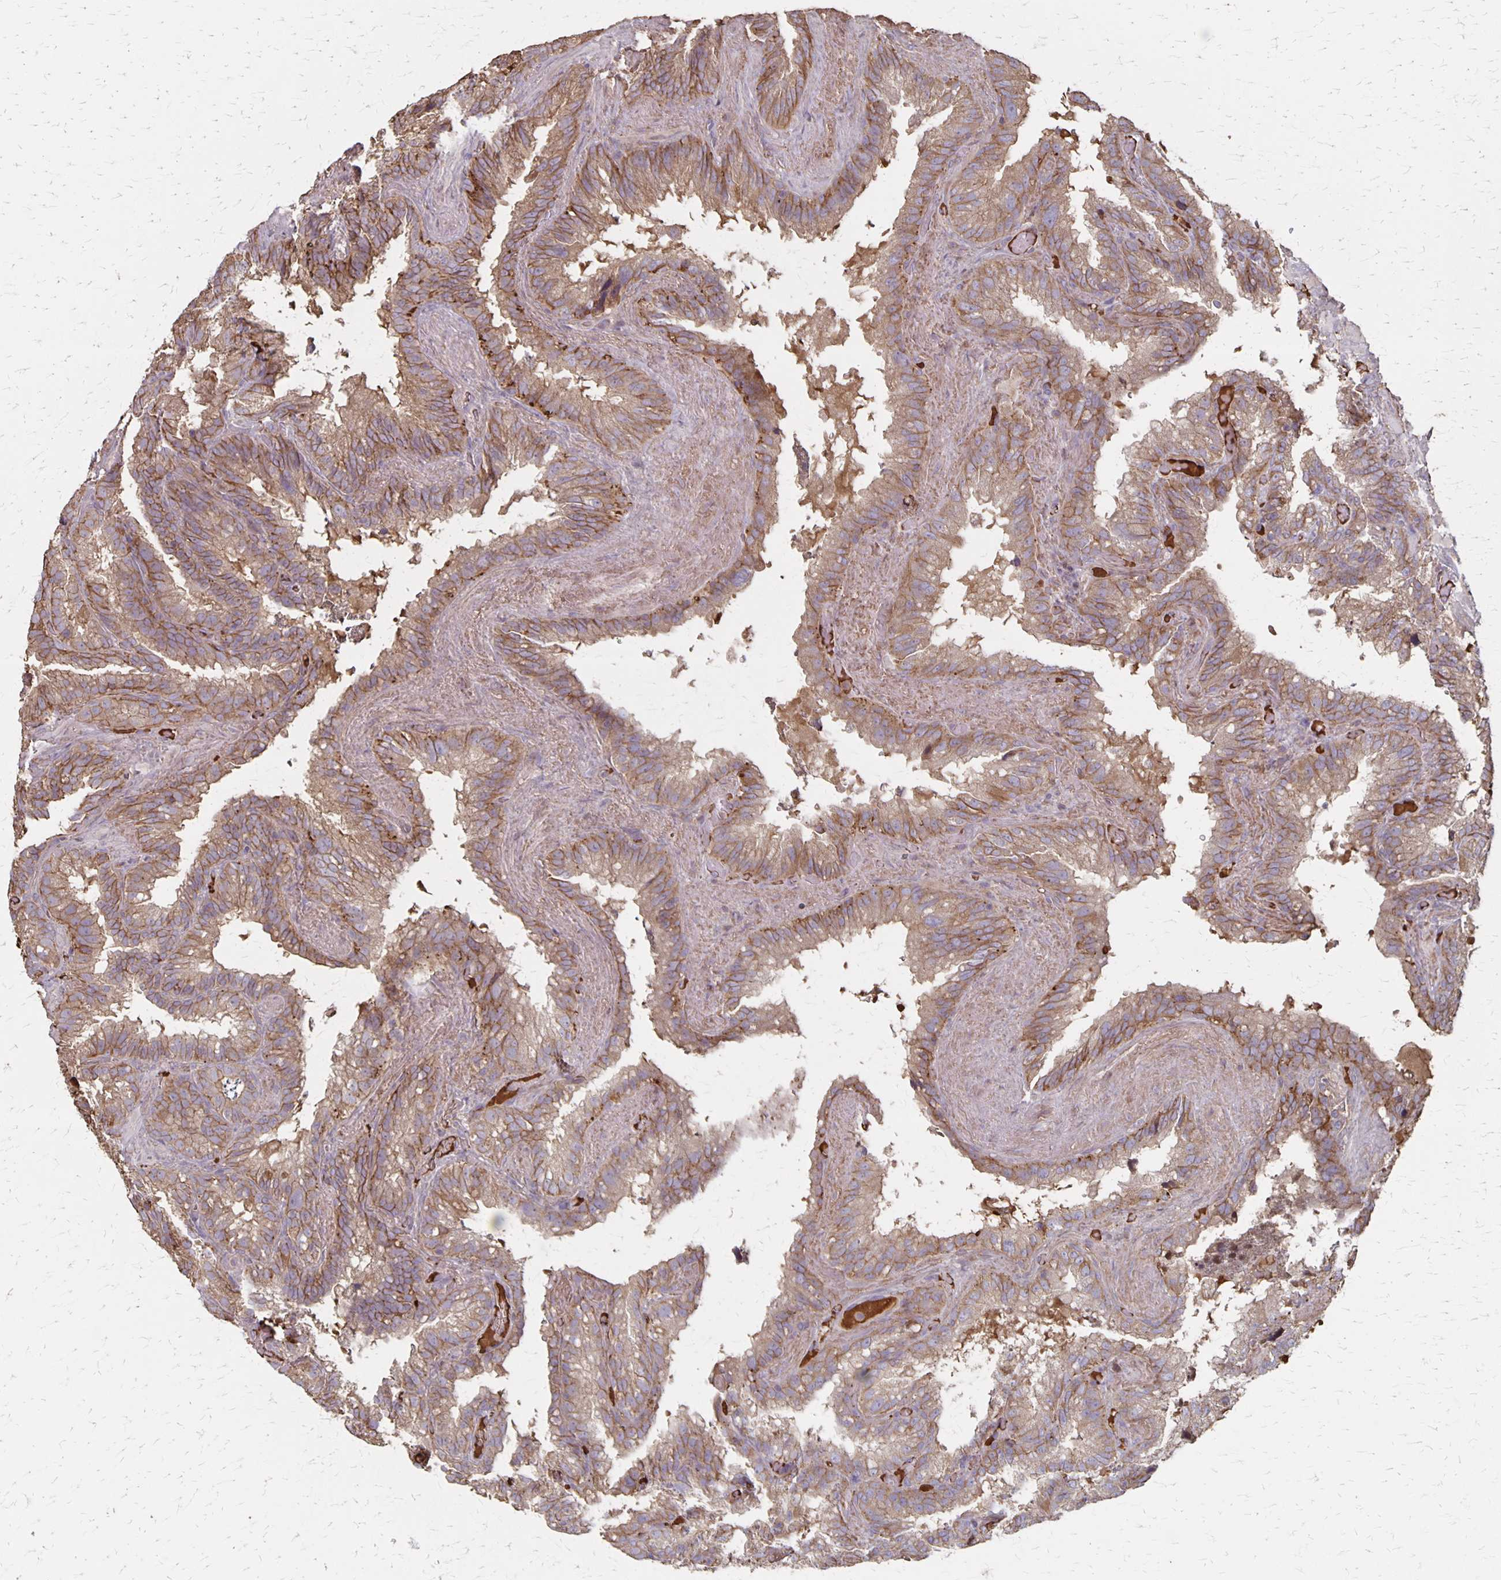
{"staining": {"intensity": "moderate", "quantity": ">75%", "location": "cytoplasmic/membranous"}, "tissue": "seminal vesicle", "cell_type": "Glandular cells", "image_type": "normal", "snomed": [{"axis": "morphology", "description": "Normal tissue, NOS"}, {"axis": "topography", "description": "Seminal veicle"}], "caption": "Brown immunohistochemical staining in benign seminal vesicle reveals moderate cytoplasmic/membranous positivity in approximately >75% of glandular cells. Nuclei are stained in blue.", "gene": "PROM2", "patient": {"sex": "male", "age": 60}}